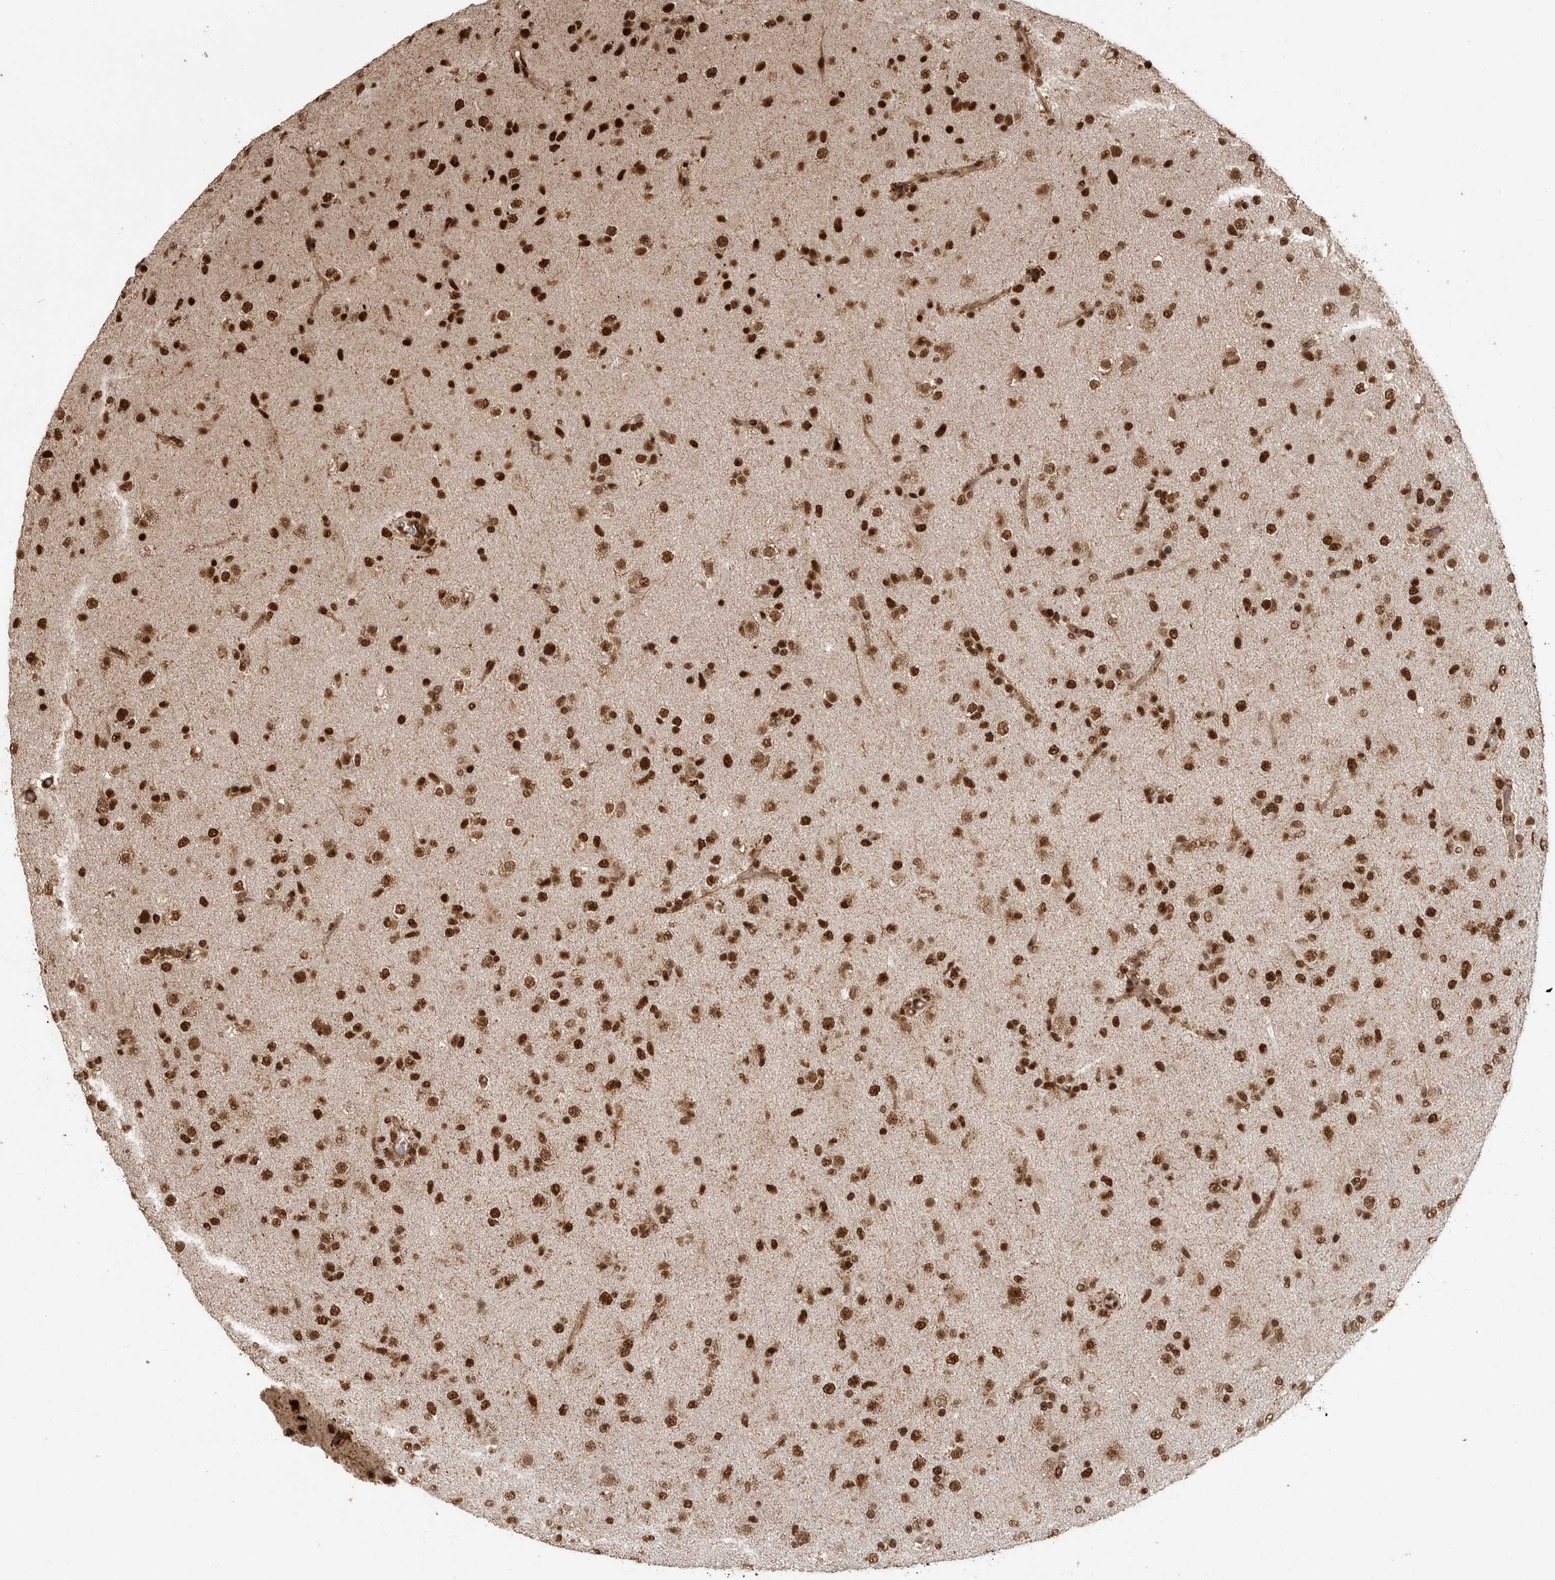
{"staining": {"intensity": "strong", "quantity": ">75%", "location": "nuclear"}, "tissue": "glioma", "cell_type": "Tumor cells", "image_type": "cancer", "snomed": [{"axis": "morphology", "description": "Glioma, malignant, Low grade"}, {"axis": "topography", "description": "Brain"}], "caption": "The immunohistochemical stain highlights strong nuclear staining in tumor cells of malignant glioma (low-grade) tissue.", "gene": "PPP1R8", "patient": {"sex": "male", "age": 65}}